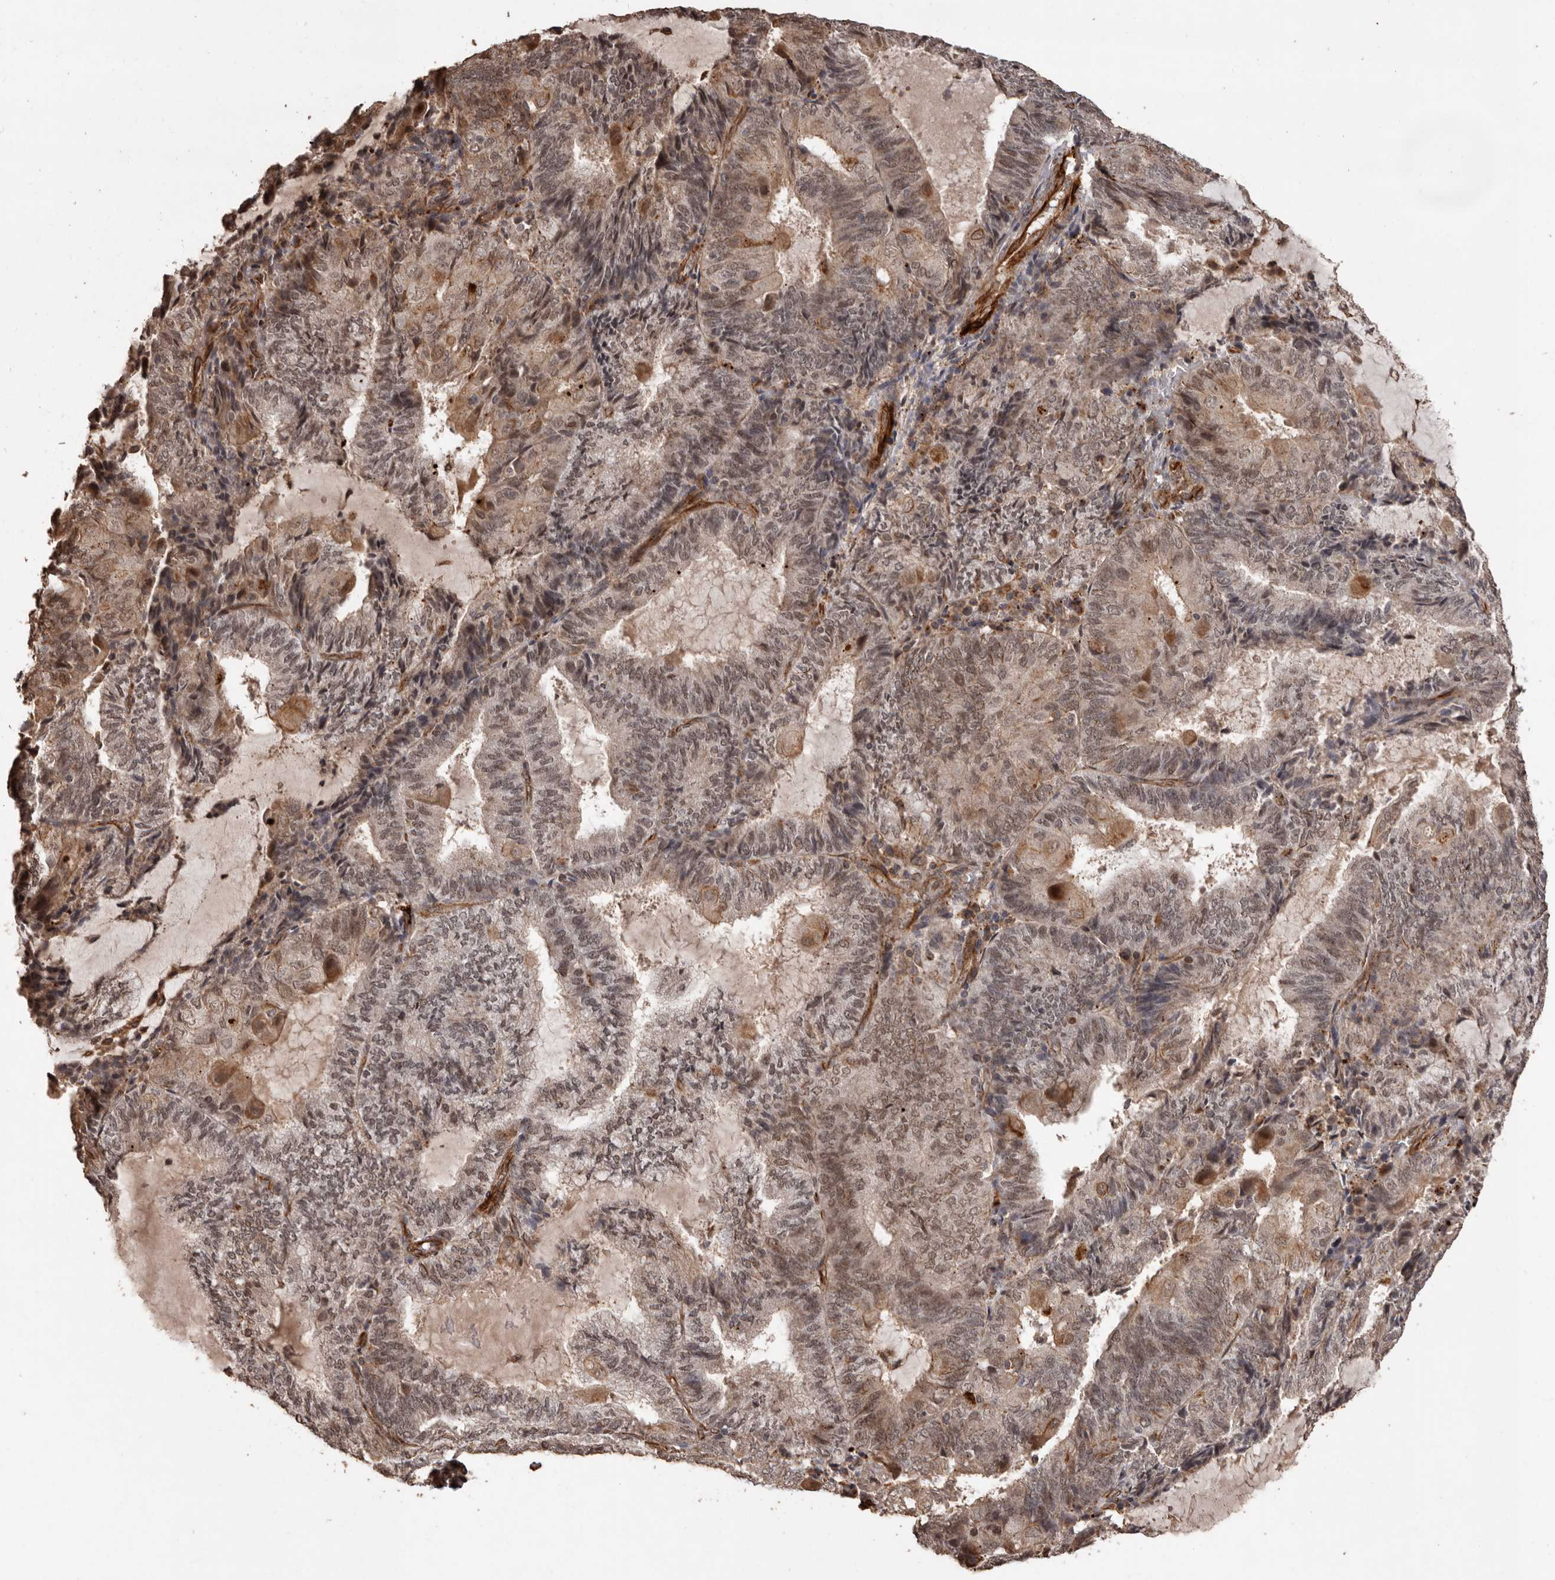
{"staining": {"intensity": "weak", "quantity": ">75%", "location": "nuclear"}, "tissue": "endometrial cancer", "cell_type": "Tumor cells", "image_type": "cancer", "snomed": [{"axis": "morphology", "description": "Adenocarcinoma, NOS"}, {"axis": "topography", "description": "Endometrium"}], "caption": "Protein expression analysis of human endometrial cancer (adenocarcinoma) reveals weak nuclear positivity in approximately >75% of tumor cells.", "gene": "BRAT1", "patient": {"sex": "female", "age": 81}}